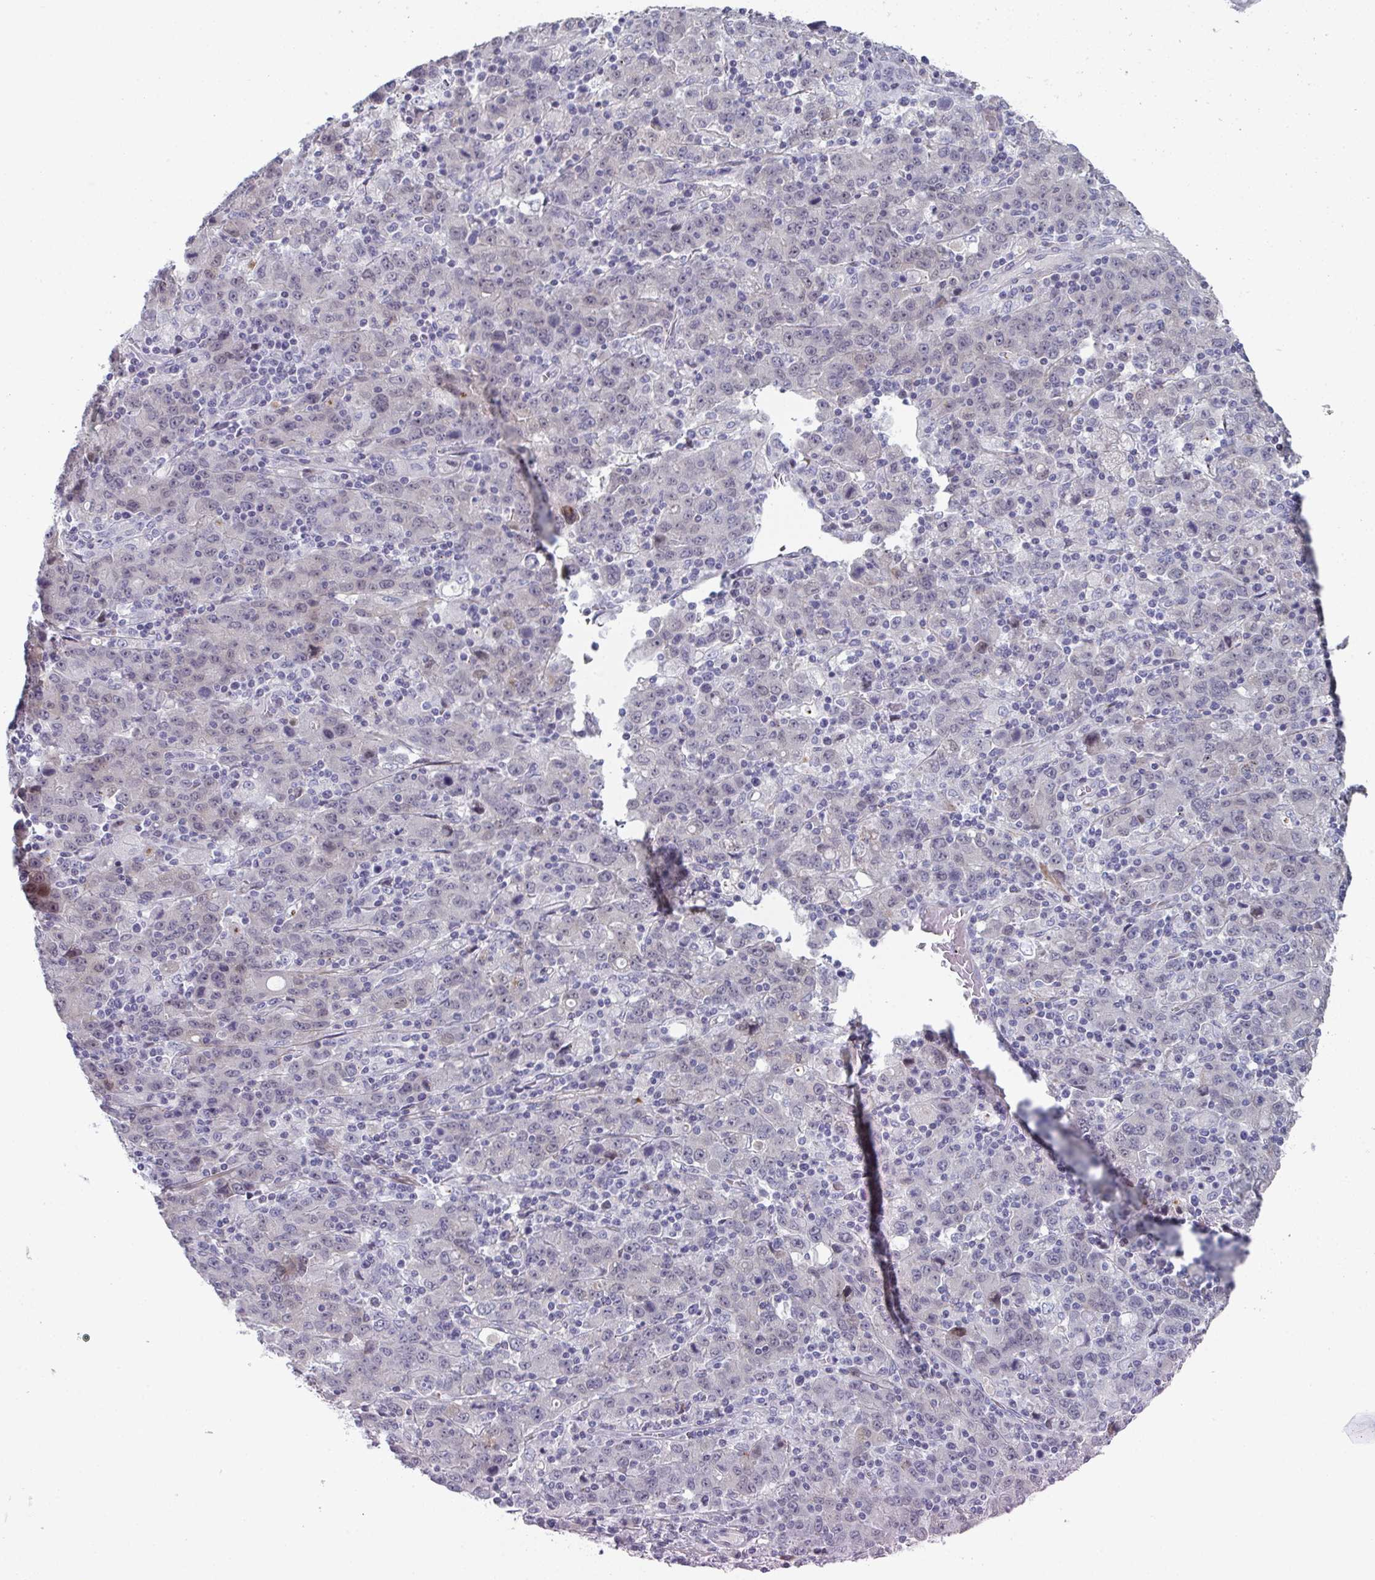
{"staining": {"intensity": "negative", "quantity": "none", "location": "none"}, "tissue": "stomach cancer", "cell_type": "Tumor cells", "image_type": "cancer", "snomed": [{"axis": "morphology", "description": "Adenocarcinoma, NOS"}, {"axis": "topography", "description": "Stomach, upper"}], "caption": "Tumor cells are negative for brown protein staining in stomach cancer.", "gene": "A1CF", "patient": {"sex": "male", "age": 69}}